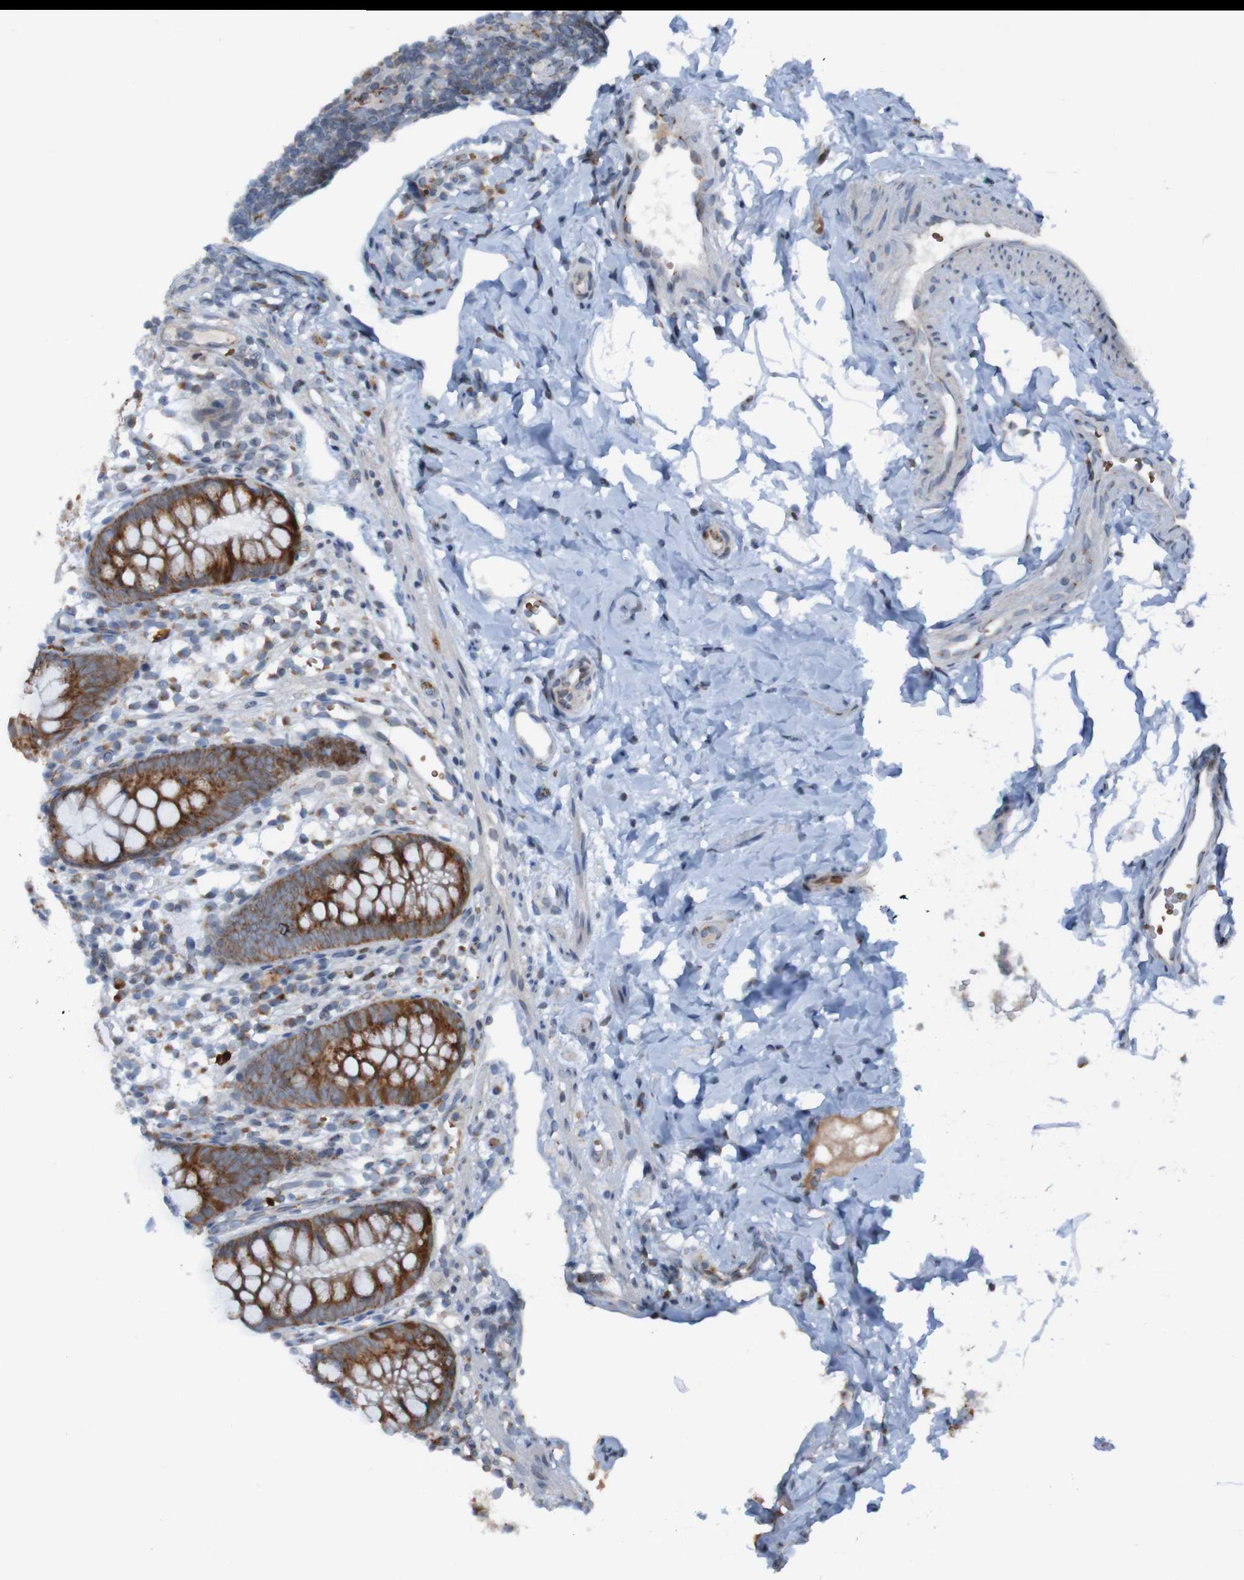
{"staining": {"intensity": "strong", "quantity": ">75%", "location": "cytoplasmic/membranous"}, "tissue": "appendix", "cell_type": "Glandular cells", "image_type": "normal", "snomed": [{"axis": "morphology", "description": "Normal tissue, NOS"}, {"axis": "topography", "description": "Appendix"}], "caption": "An image showing strong cytoplasmic/membranous positivity in approximately >75% of glandular cells in normal appendix, as visualized by brown immunohistochemical staining.", "gene": "UNG", "patient": {"sex": "female", "age": 20}}